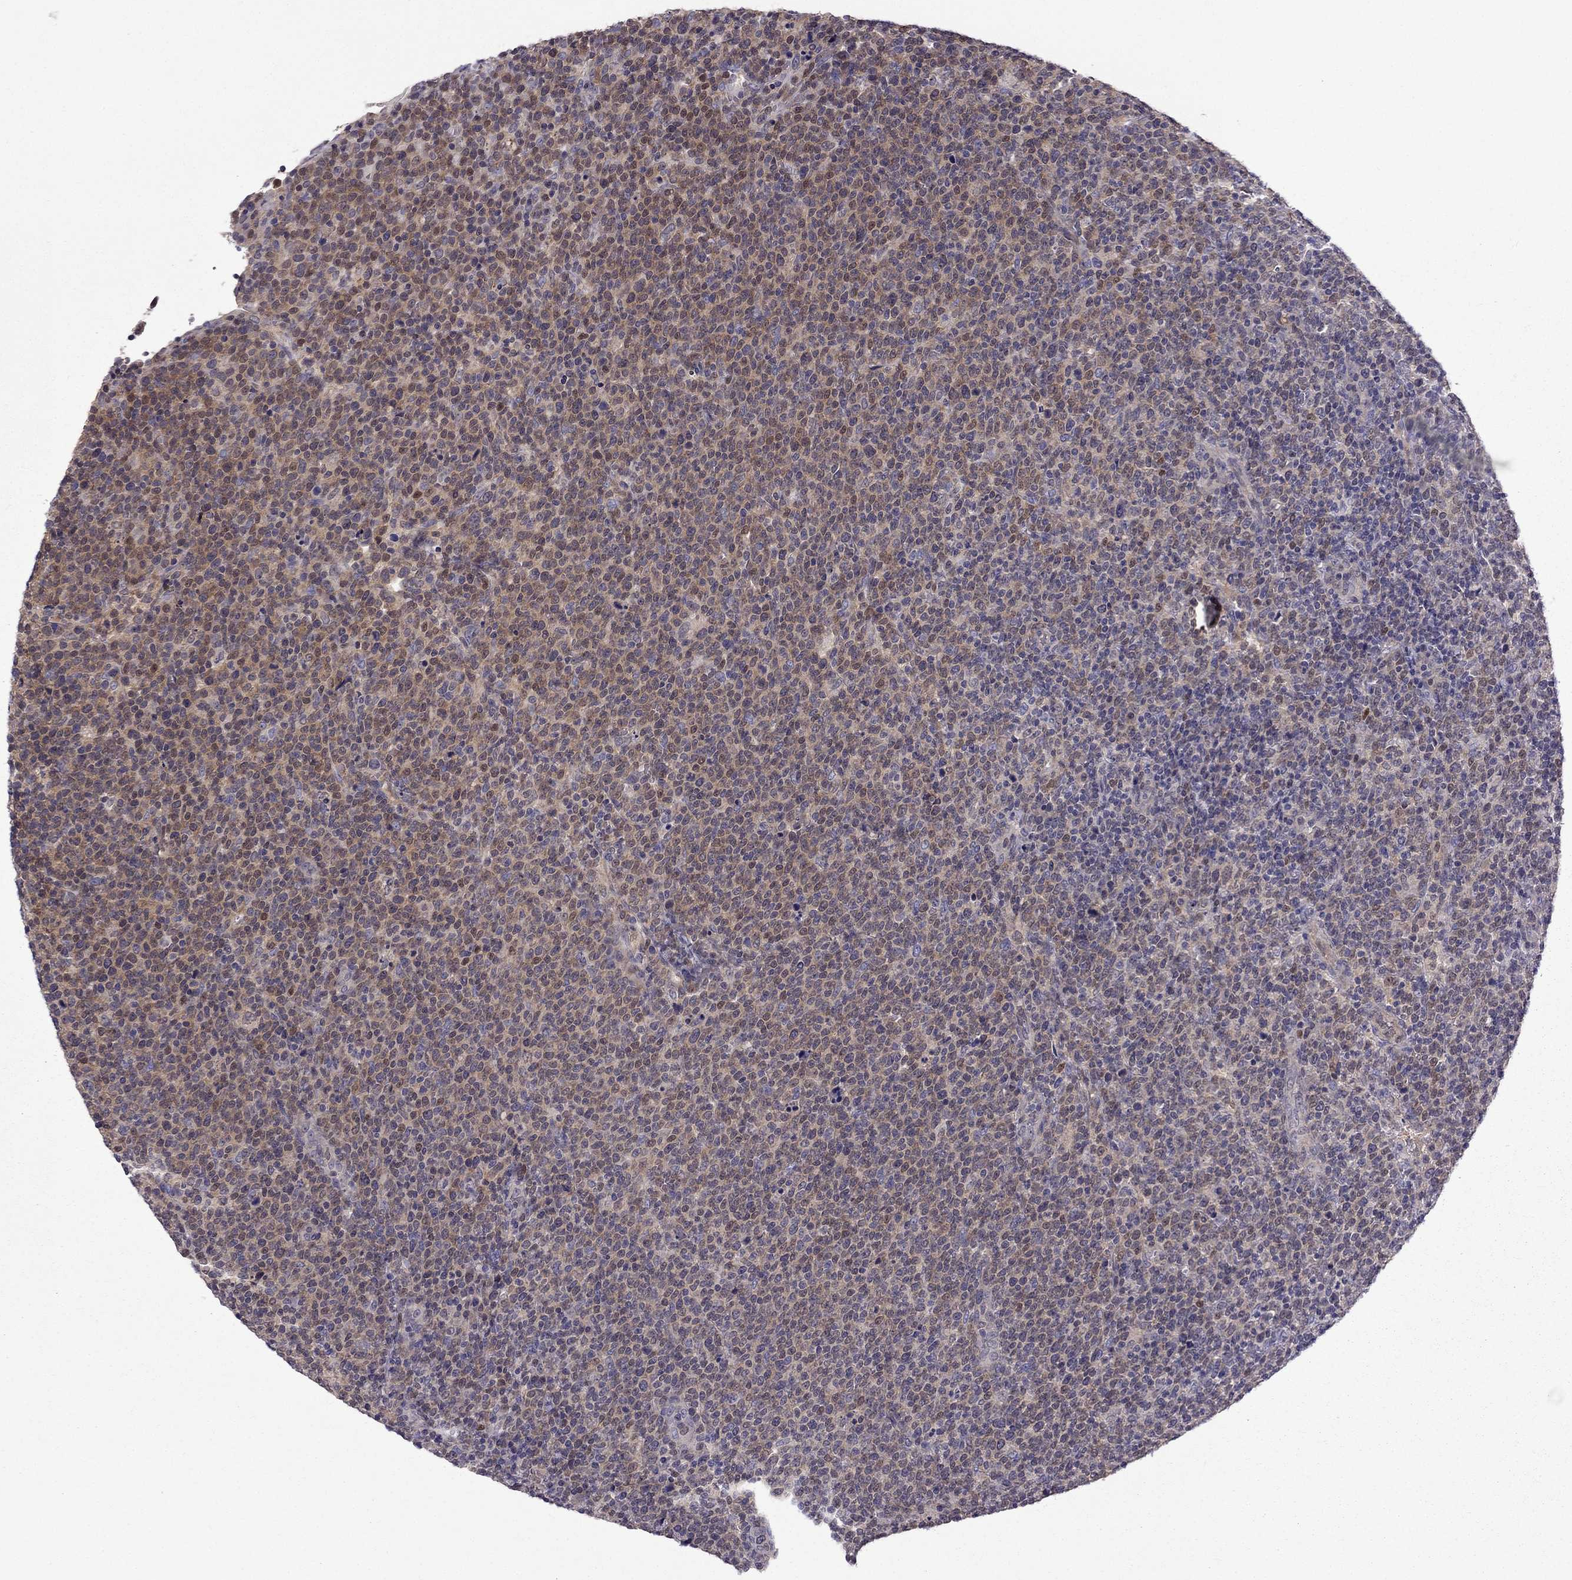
{"staining": {"intensity": "moderate", "quantity": ">75%", "location": "cytoplasmic/membranous"}, "tissue": "lymphoma", "cell_type": "Tumor cells", "image_type": "cancer", "snomed": [{"axis": "morphology", "description": "Malignant lymphoma, non-Hodgkin's type, High grade"}, {"axis": "topography", "description": "Lymph node"}], "caption": "Immunohistochemical staining of human lymphoma demonstrates medium levels of moderate cytoplasmic/membranous staining in about >75% of tumor cells. (DAB (3,3'-diaminobenzidine) = brown stain, brightfield microscopy at high magnification).", "gene": "CDK5", "patient": {"sex": "male", "age": 61}}